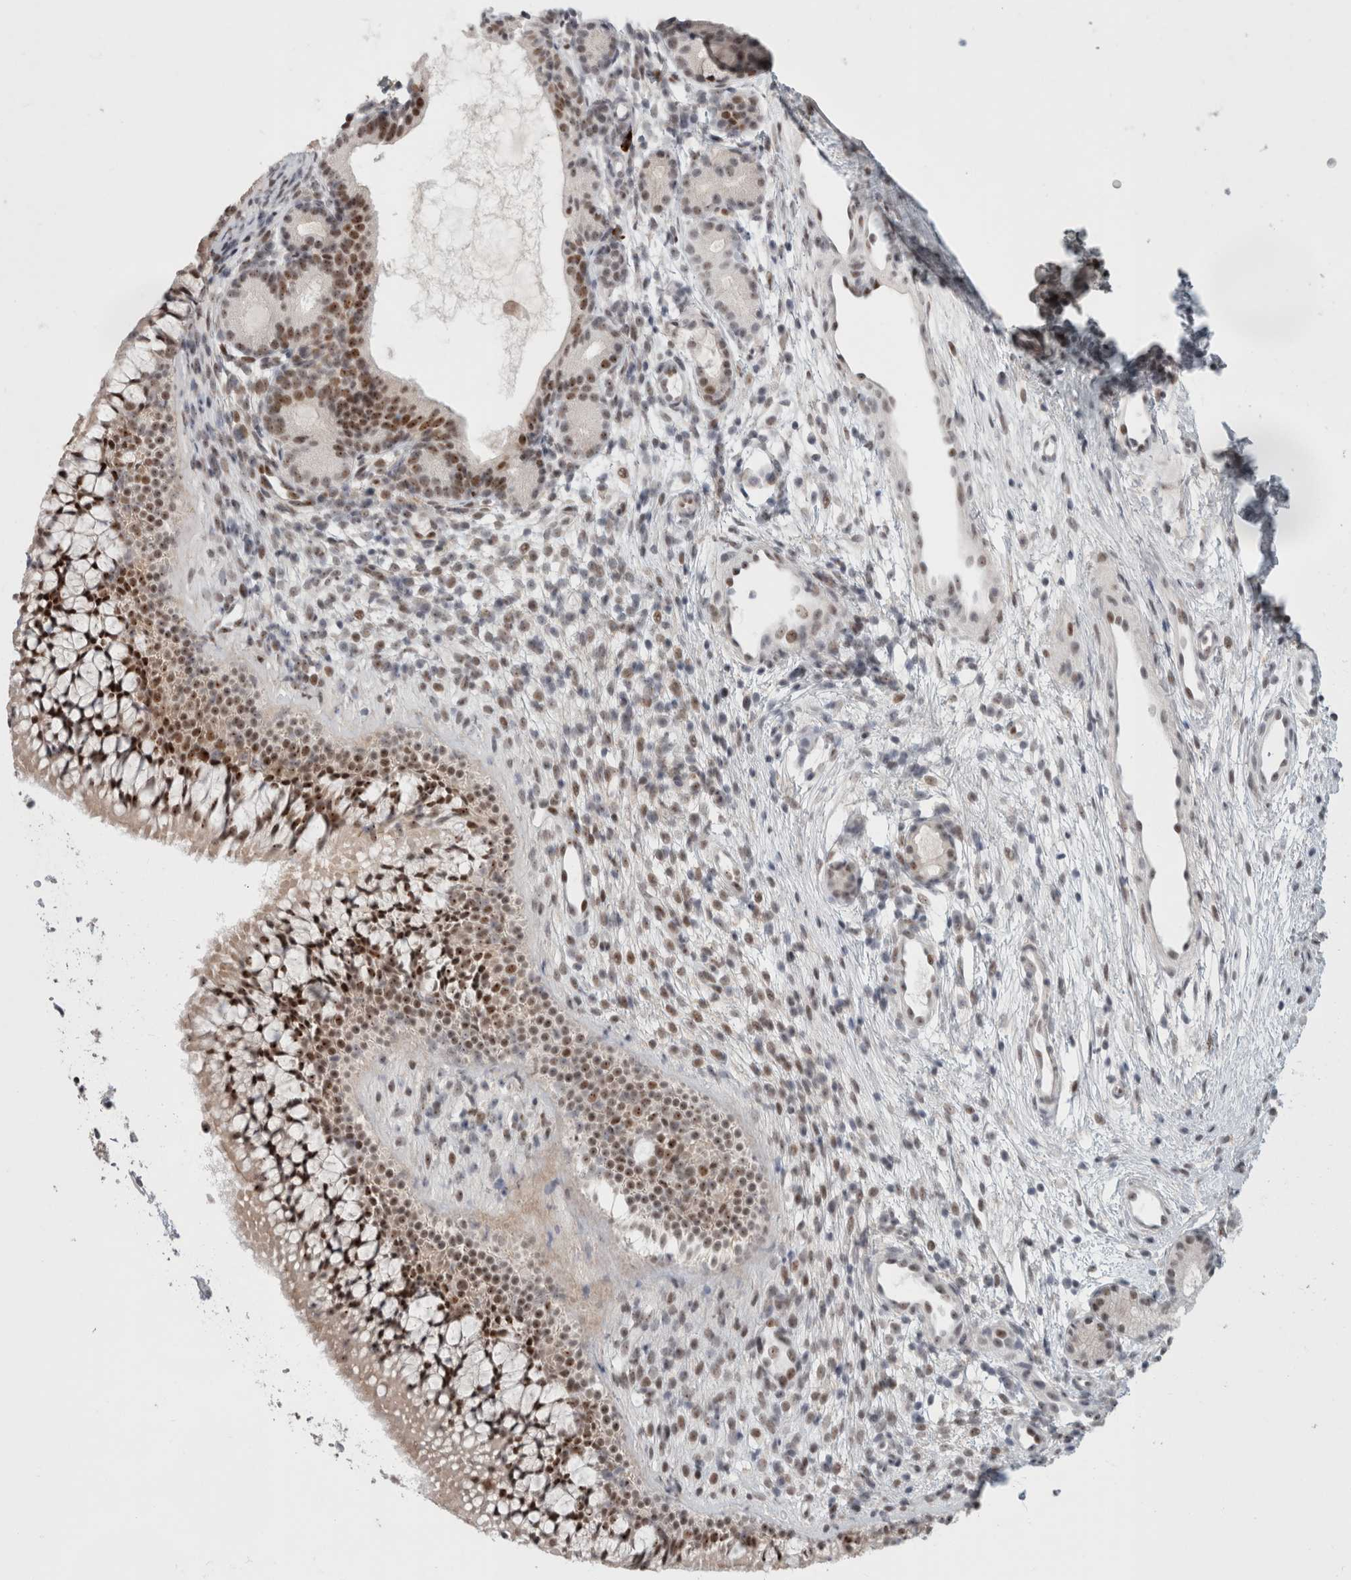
{"staining": {"intensity": "strong", "quantity": ">75%", "location": "nuclear"}, "tissue": "nasopharynx", "cell_type": "Respiratory epithelial cells", "image_type": "normal", "snomed": [{"axis": "morphology", "description": "Normal tissue, NOS"}, {"axis": "morphology", "description": "Inflammation, NOS"}, {"axis": "topography", "description": "Nasopharynx"}], "caption": "Brown immunohistochemical staining in benign nasopharynx shows strong nuclear positivity in about >75% of respiratory epithelial cells. (brown staining indicates protein expression, while blue staining denotes nuclei).", "gene": "SENP6", "patient": {"sex": "female", "age": 19}}